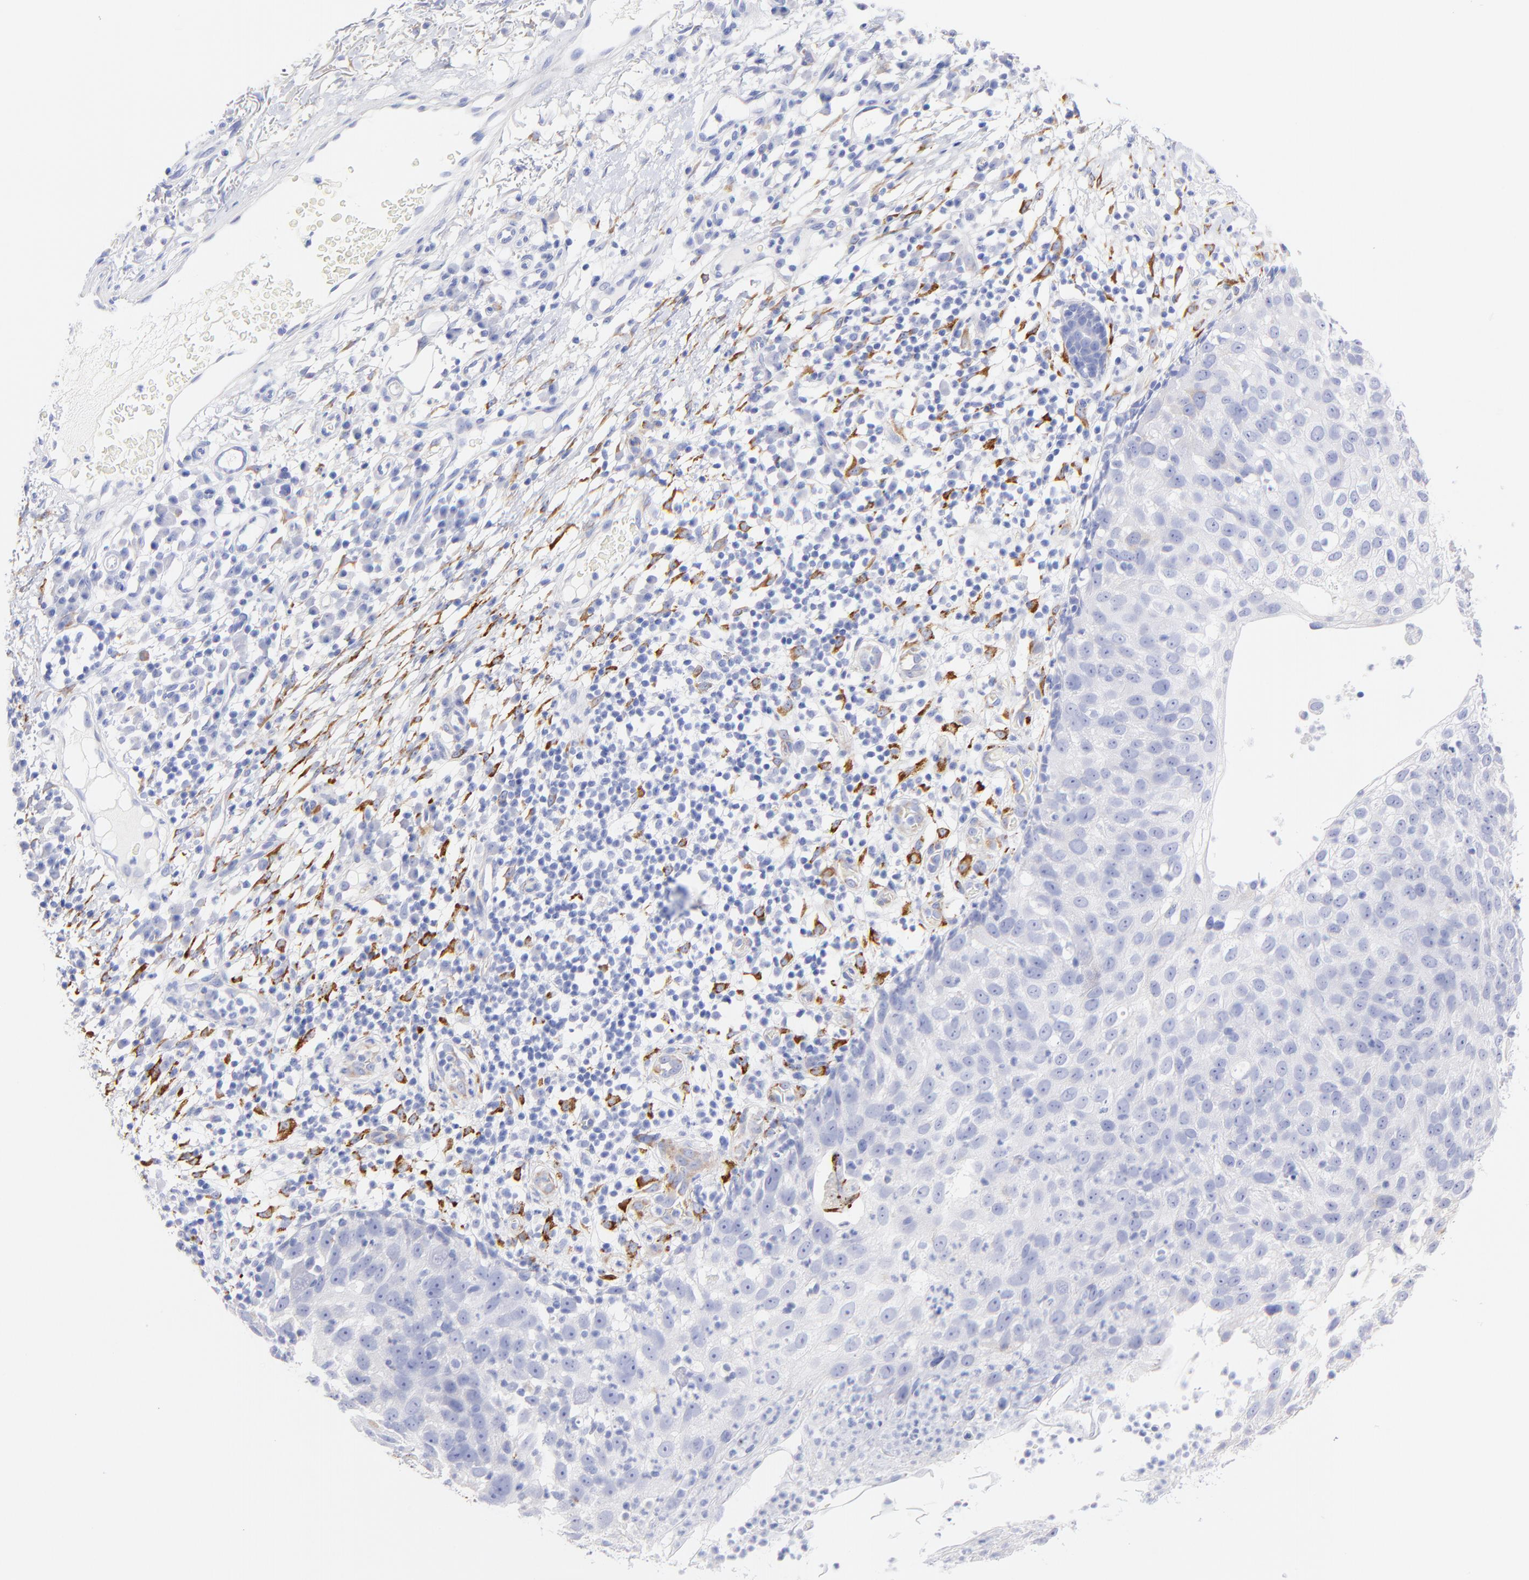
{"staining": {"intensity": "negative", "quantity": "none", "location": "none"}, "tissue": "skin cancer", "cell_type": "Tumor cells", "image_type": "cancer", "snomed": [{"axis": "morphology", "description": "Squamous cell carcinoma, NOS"}, {"axis": "topography", "description": "Skin"}], "caption": "An immunohistochemistry (IHC) micrograph of squamous cell carcinoma (skin) is shown. There is no staining in tumor cells of squamous cell carcinoma (skin).", "gene": "C1QTNF6", "patient": {"sex": "male", "age": 87}}